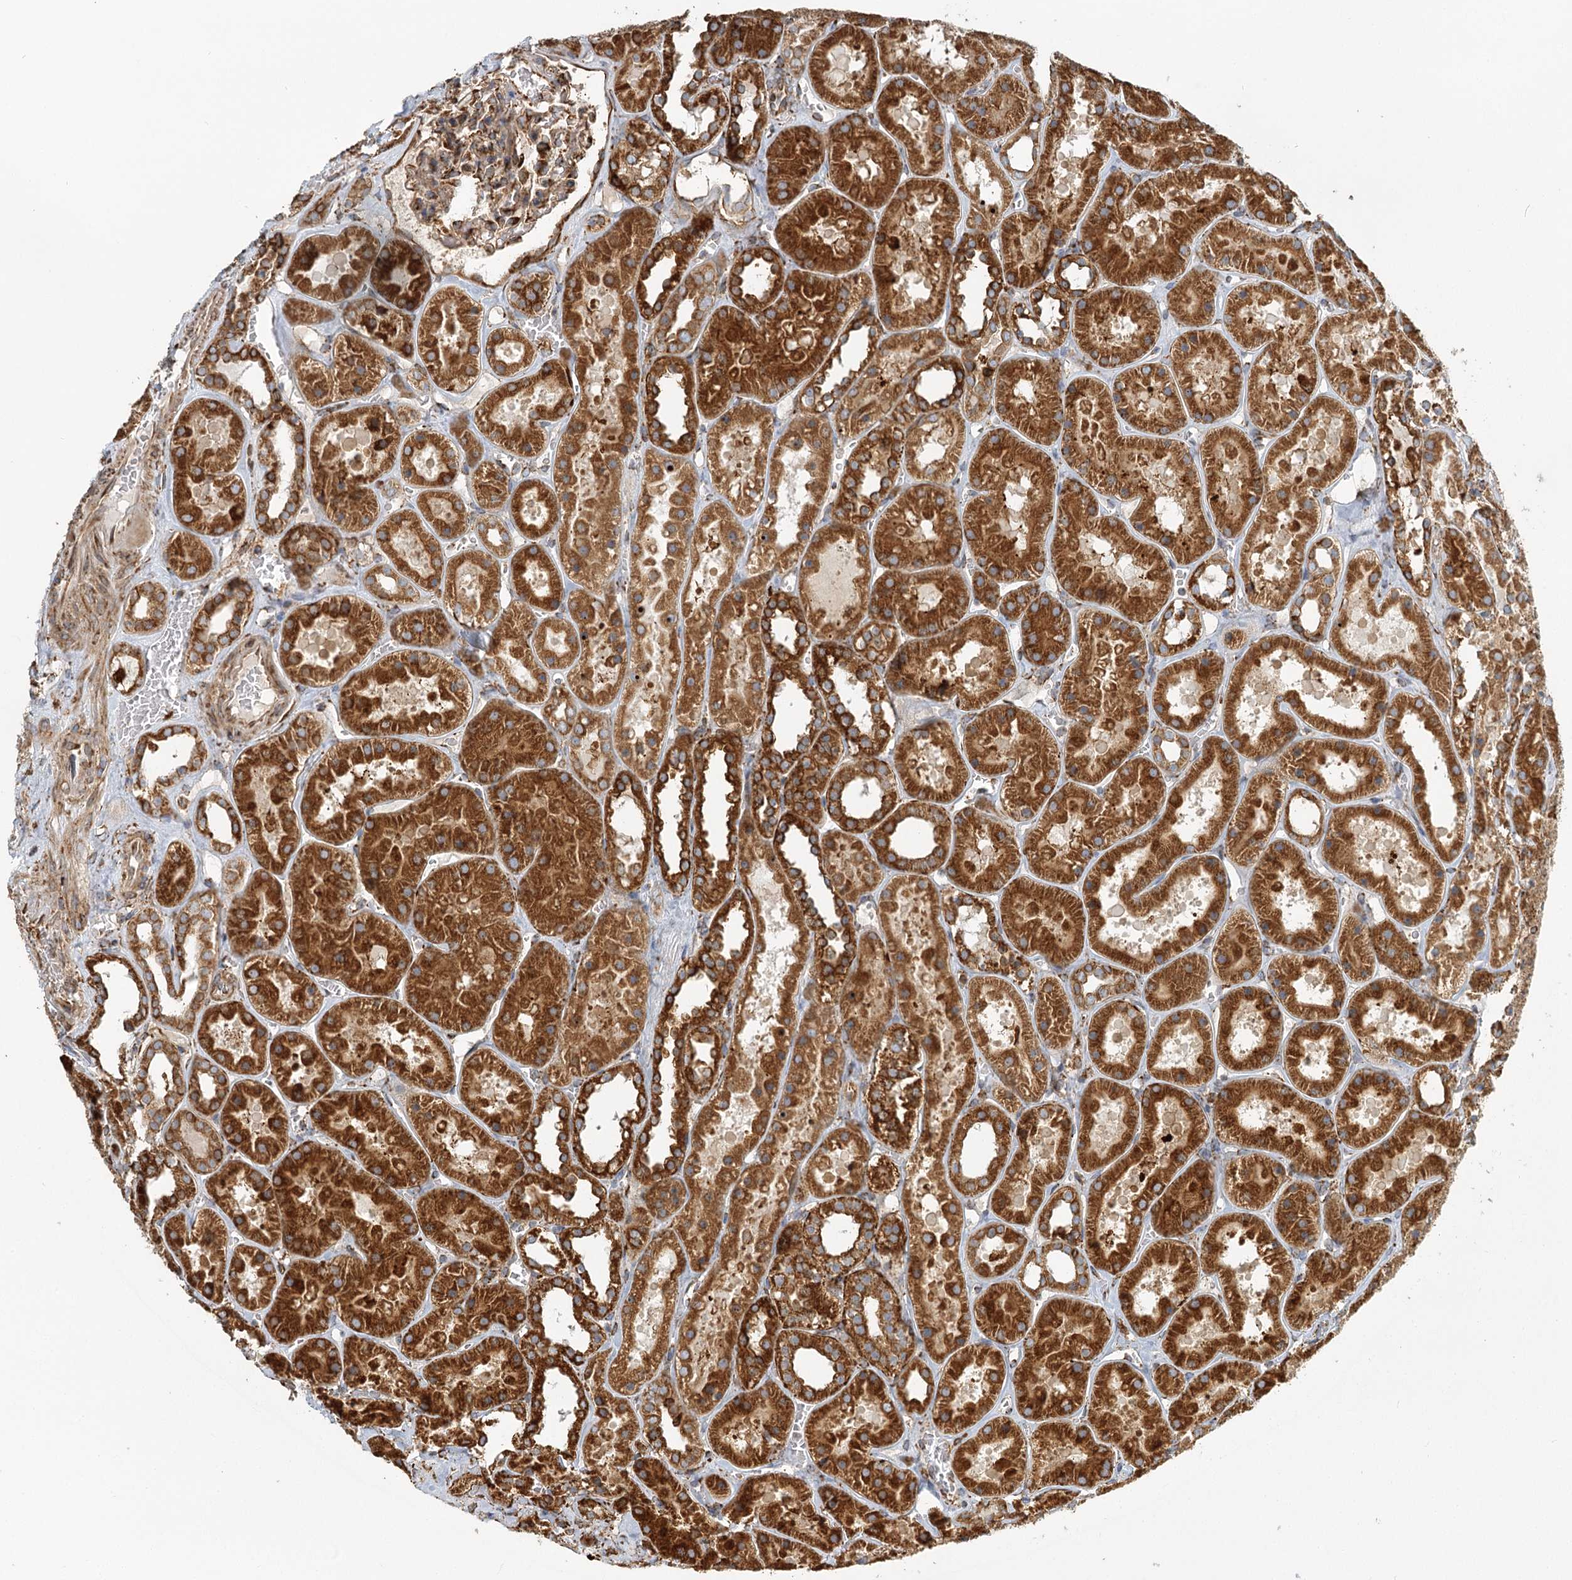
{"staining": {"intensity": "moderate", "quantity": ">75%", "location": "cytoplasmic/membranous"}, "tissue": "kidney", "cell_type": "Cells in glomeruli", "image_type": "normal", "snomed": [{"axis": "morphology", "description": "Normal tissue, NOS"}, {"axis": "topography", "description": "Kidney"}], "caption": "Brown immunohistochemical staining in unremarkable human kidney shows moderate cytoplasmic/membranous staining in about >75% of cells in glomeruli.", "gene": "TAS1R1", "patient": {"sex": "female", "age": 41}}